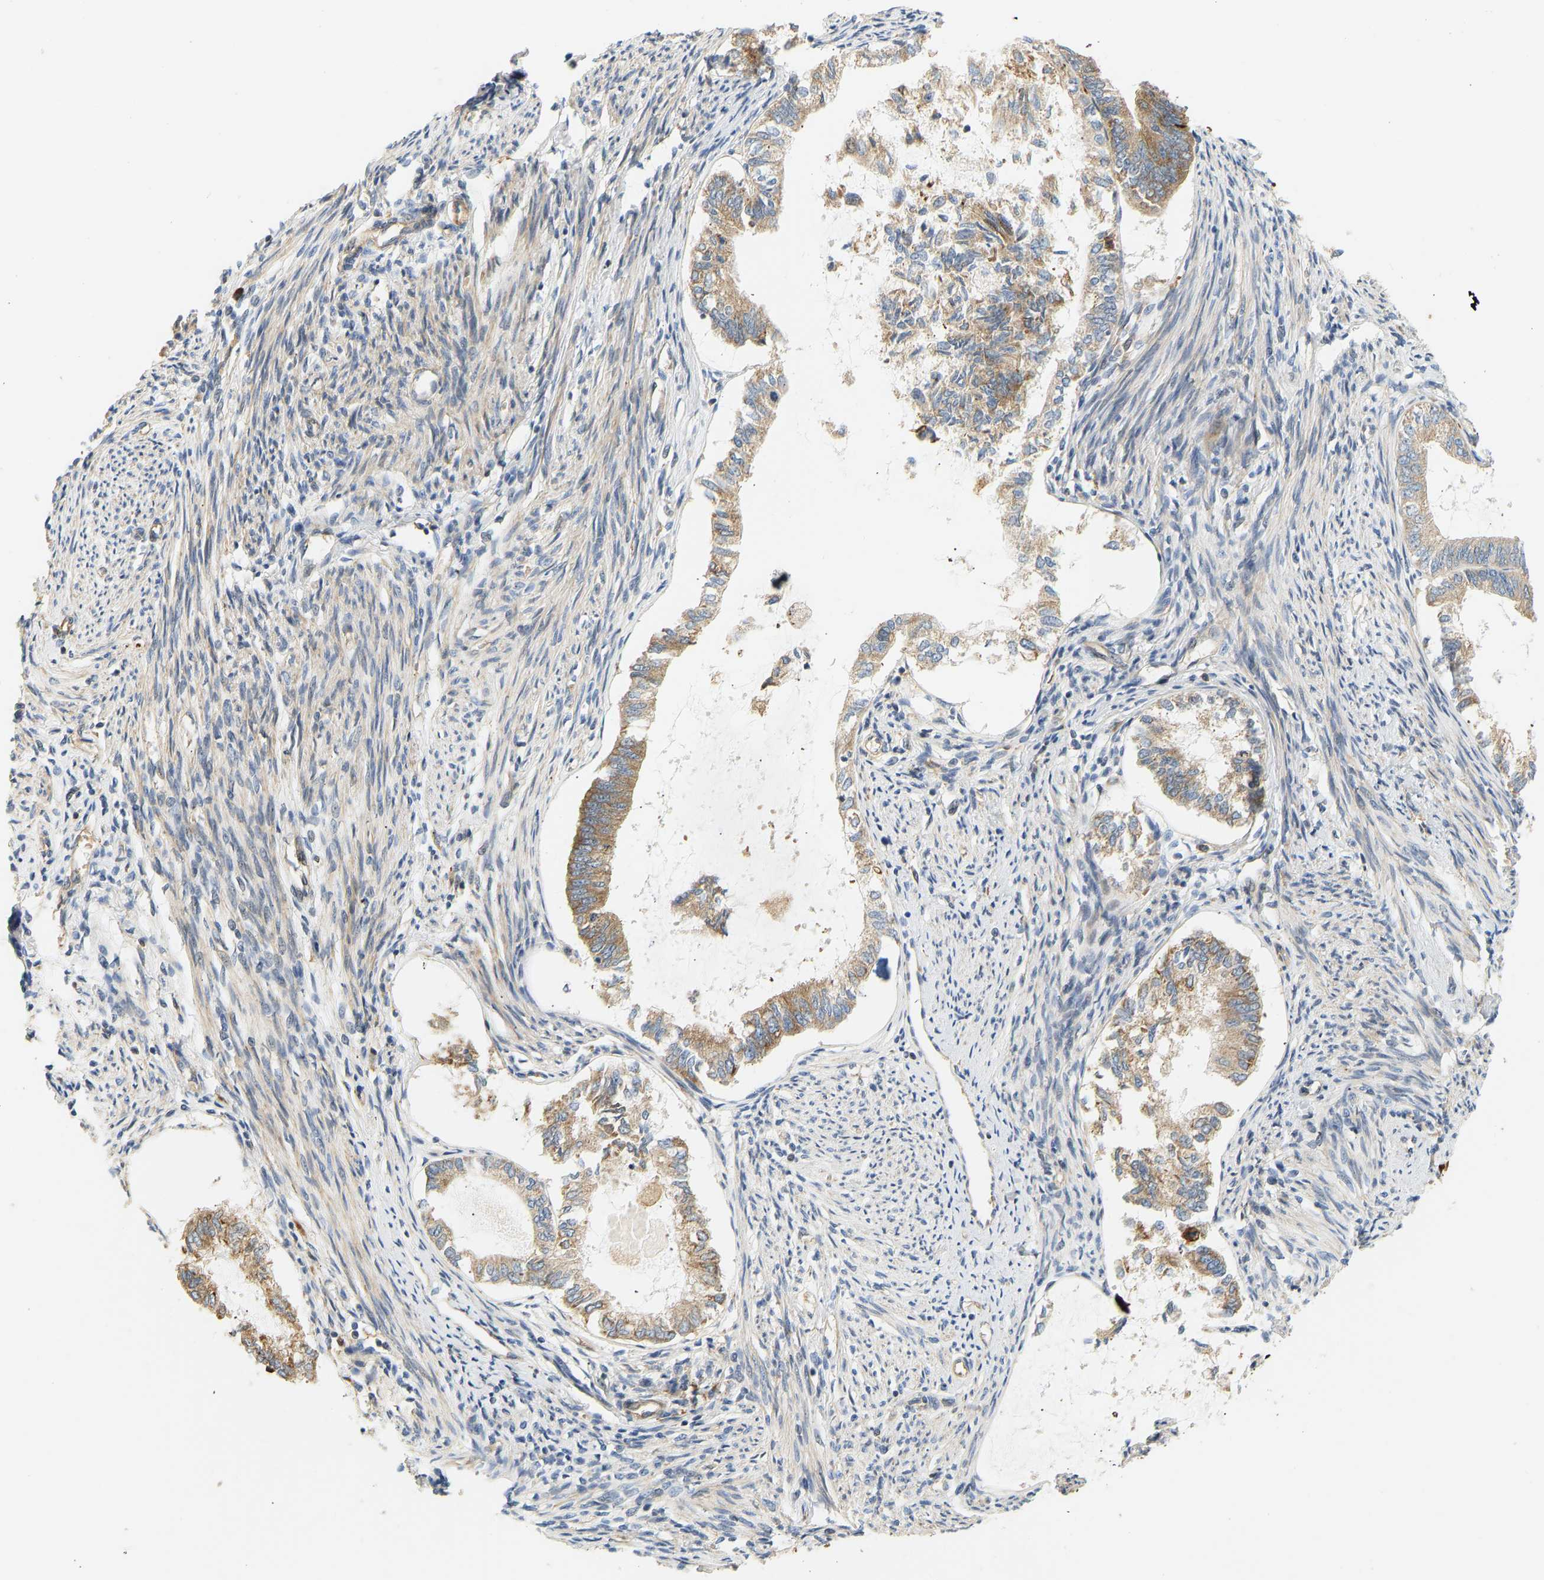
{"staining": {"intensity": "moderate", "quantity": ">75%", "location": "cytoplasmic/membranous"}, "tissue": "endometrial cancer", "cell_type": "Tumor cells", "image_type": "cancer", "snomed": [{"axis": "morphology", "description": "Adenocarcinoma, NOS"}, {"axis": "topography", "description": "Endometrium"}], "caption": "Adenocarcinoma (endometrial) stained with a protein marker exhibits moderate staining in tumor cells.", "gene": "RPS14", "patient": {"sex": "female", "age": 86}}